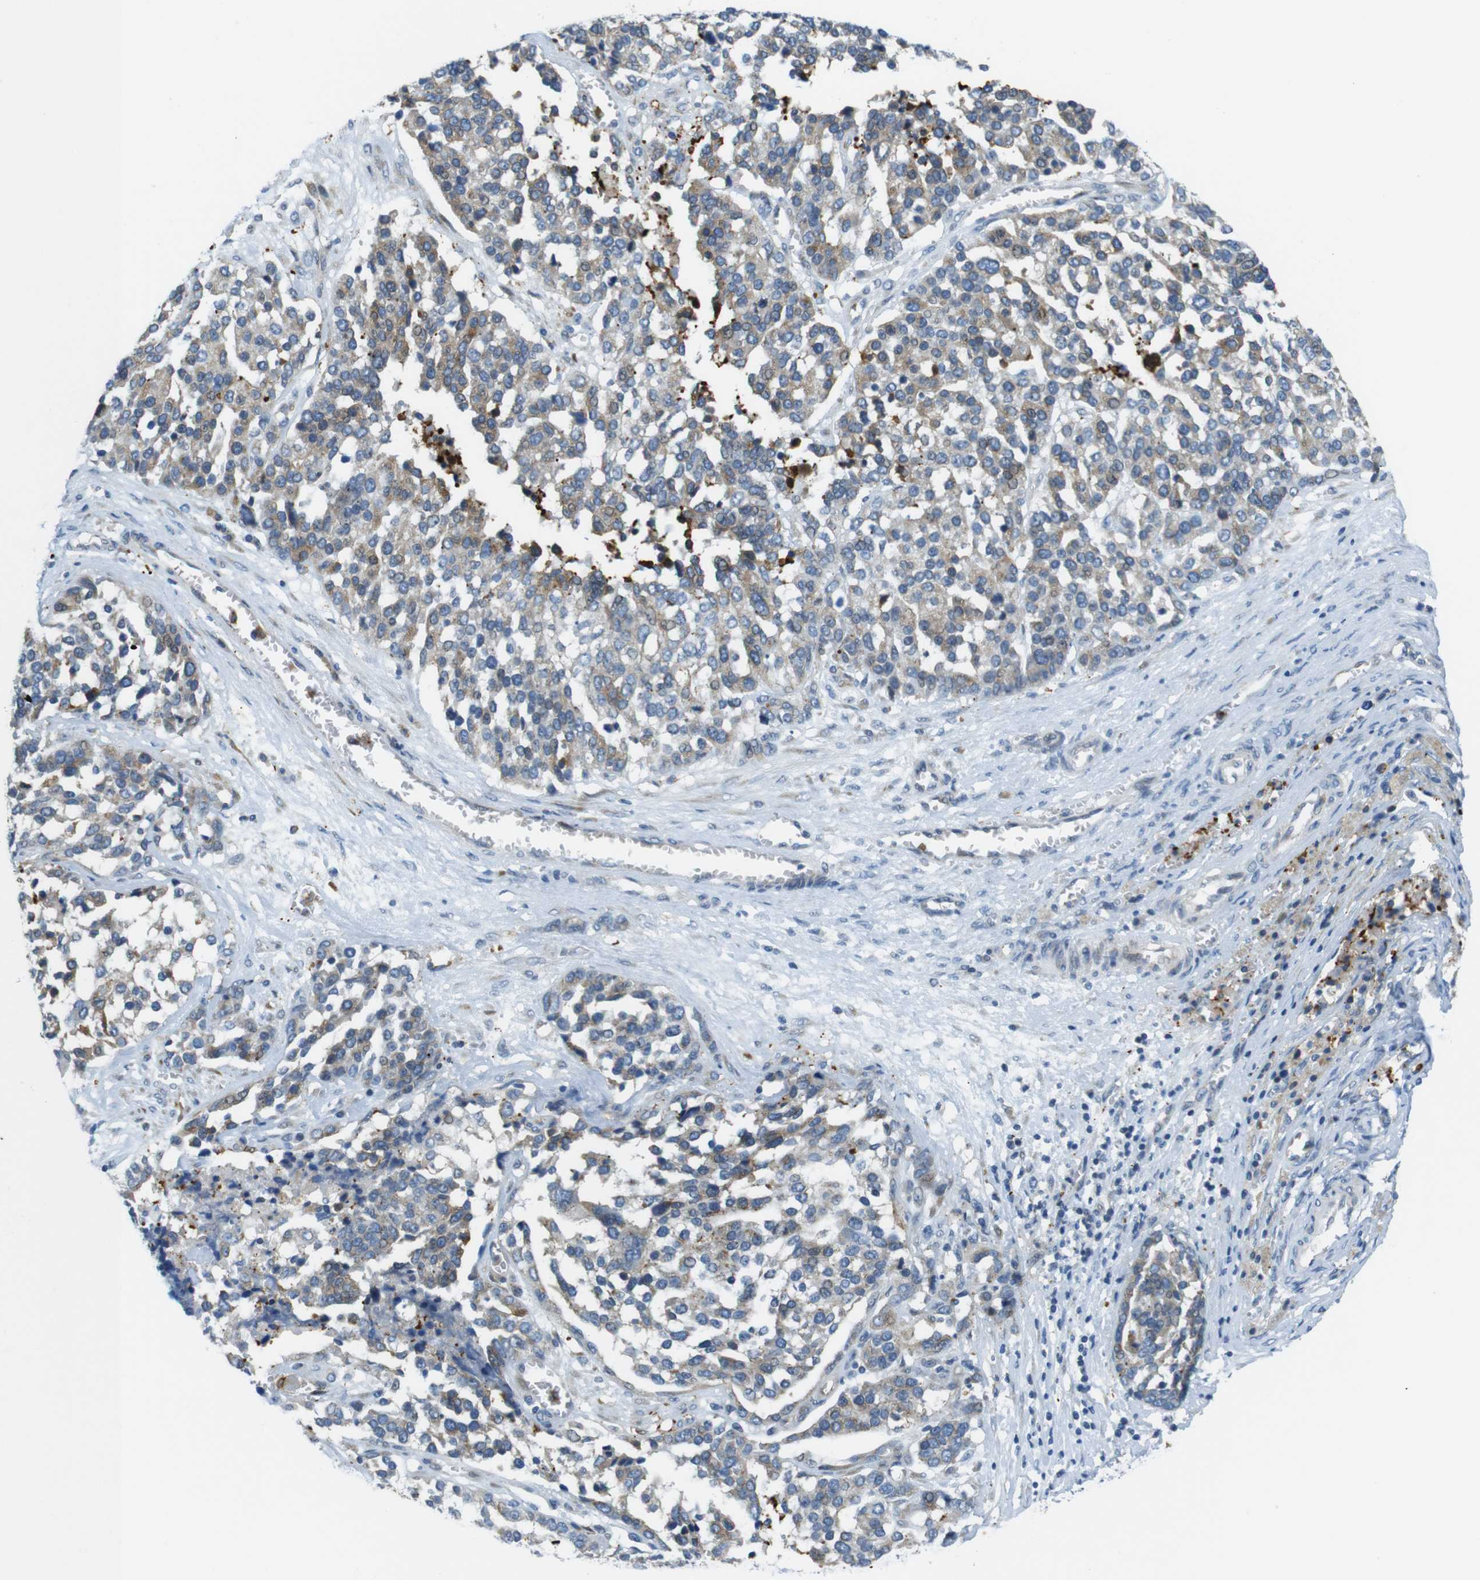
{"staining": {"intensity": "weak", "quantity": ">75%", "location": "cytoplasmic/membranous"}, "tissue": "ovarian cancer", "cell_type": "Tumor cells", "image_type": "cancer", "snomed": [{"axis": "morphology", "description": "Cystadenocarcinoma, serous, NOS"}, {"axis": "topography", "description": "Ovary"}], "caption": "Immunohistochemical staining of ovarian cancer reveals low levels of weak cytoplasmic/membranous protein staining in approximately >75% of tumor cells.", "gene": "ZDHHC3", "patient": {"sex": "female", "age": 44}}